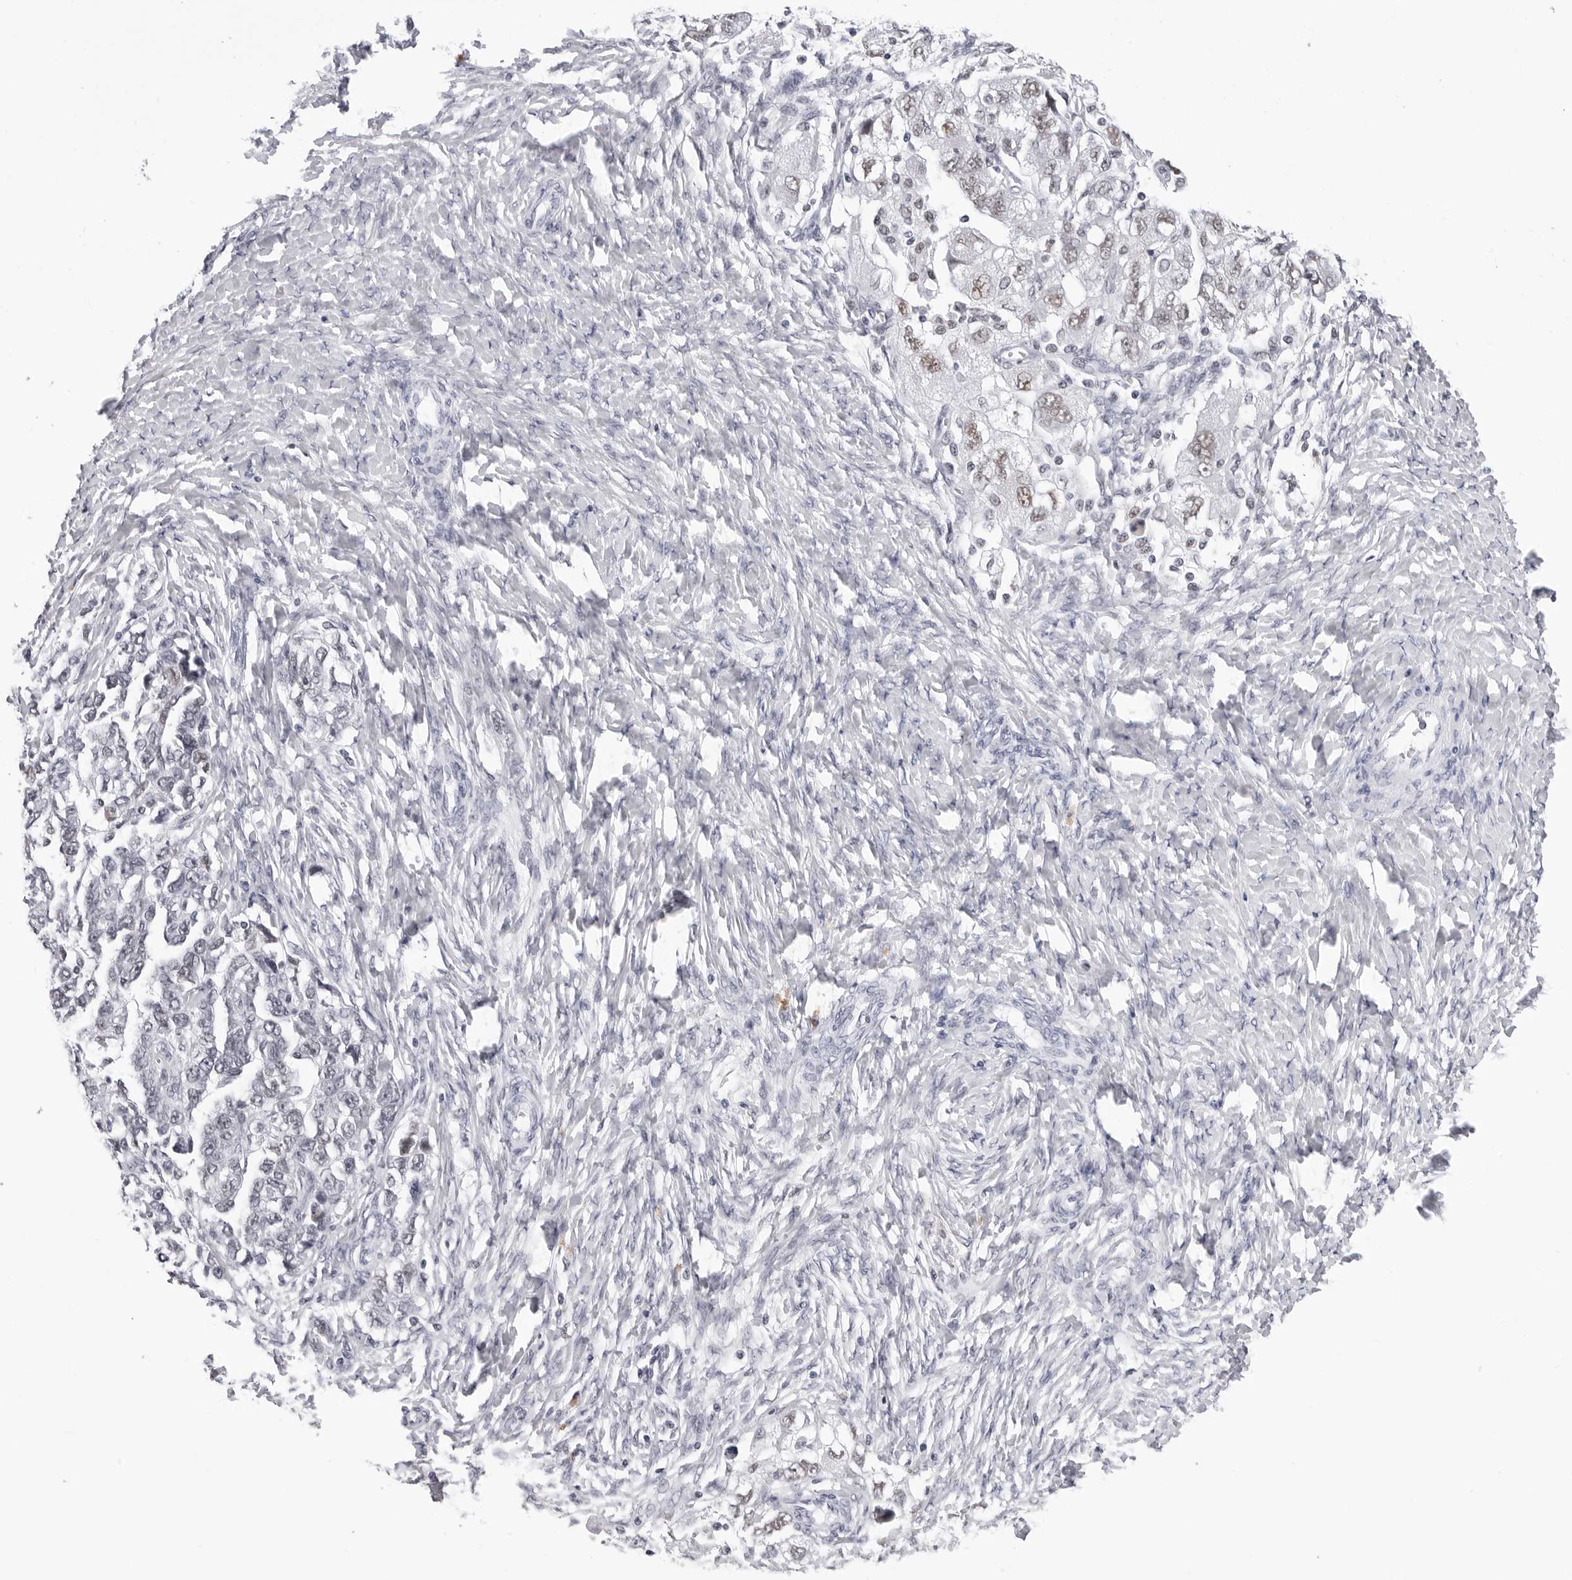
{"staining": {"intensity": "weak", "quantity": ">75%", "location": "nuclear"}, "tissue": "ovarian cancer", "cell_type": "Tumor cells", "image_type": "cancer", "snomed": [{"axis": "morphology", "description": "Carcinoma, NOS"}, {"axis": "morphology", "description": "Cystadenocarcinoma, serous, NOS"}, {"axis": "topography", "description": "Ovary"}], "caption": "Protein staining displays weak nuclear staining in about >75% of tumor cells in ovarian serous cystadenocarcinoma.", "gene": "SF3B4", "patient": {"sex": "female", "age": 69}}